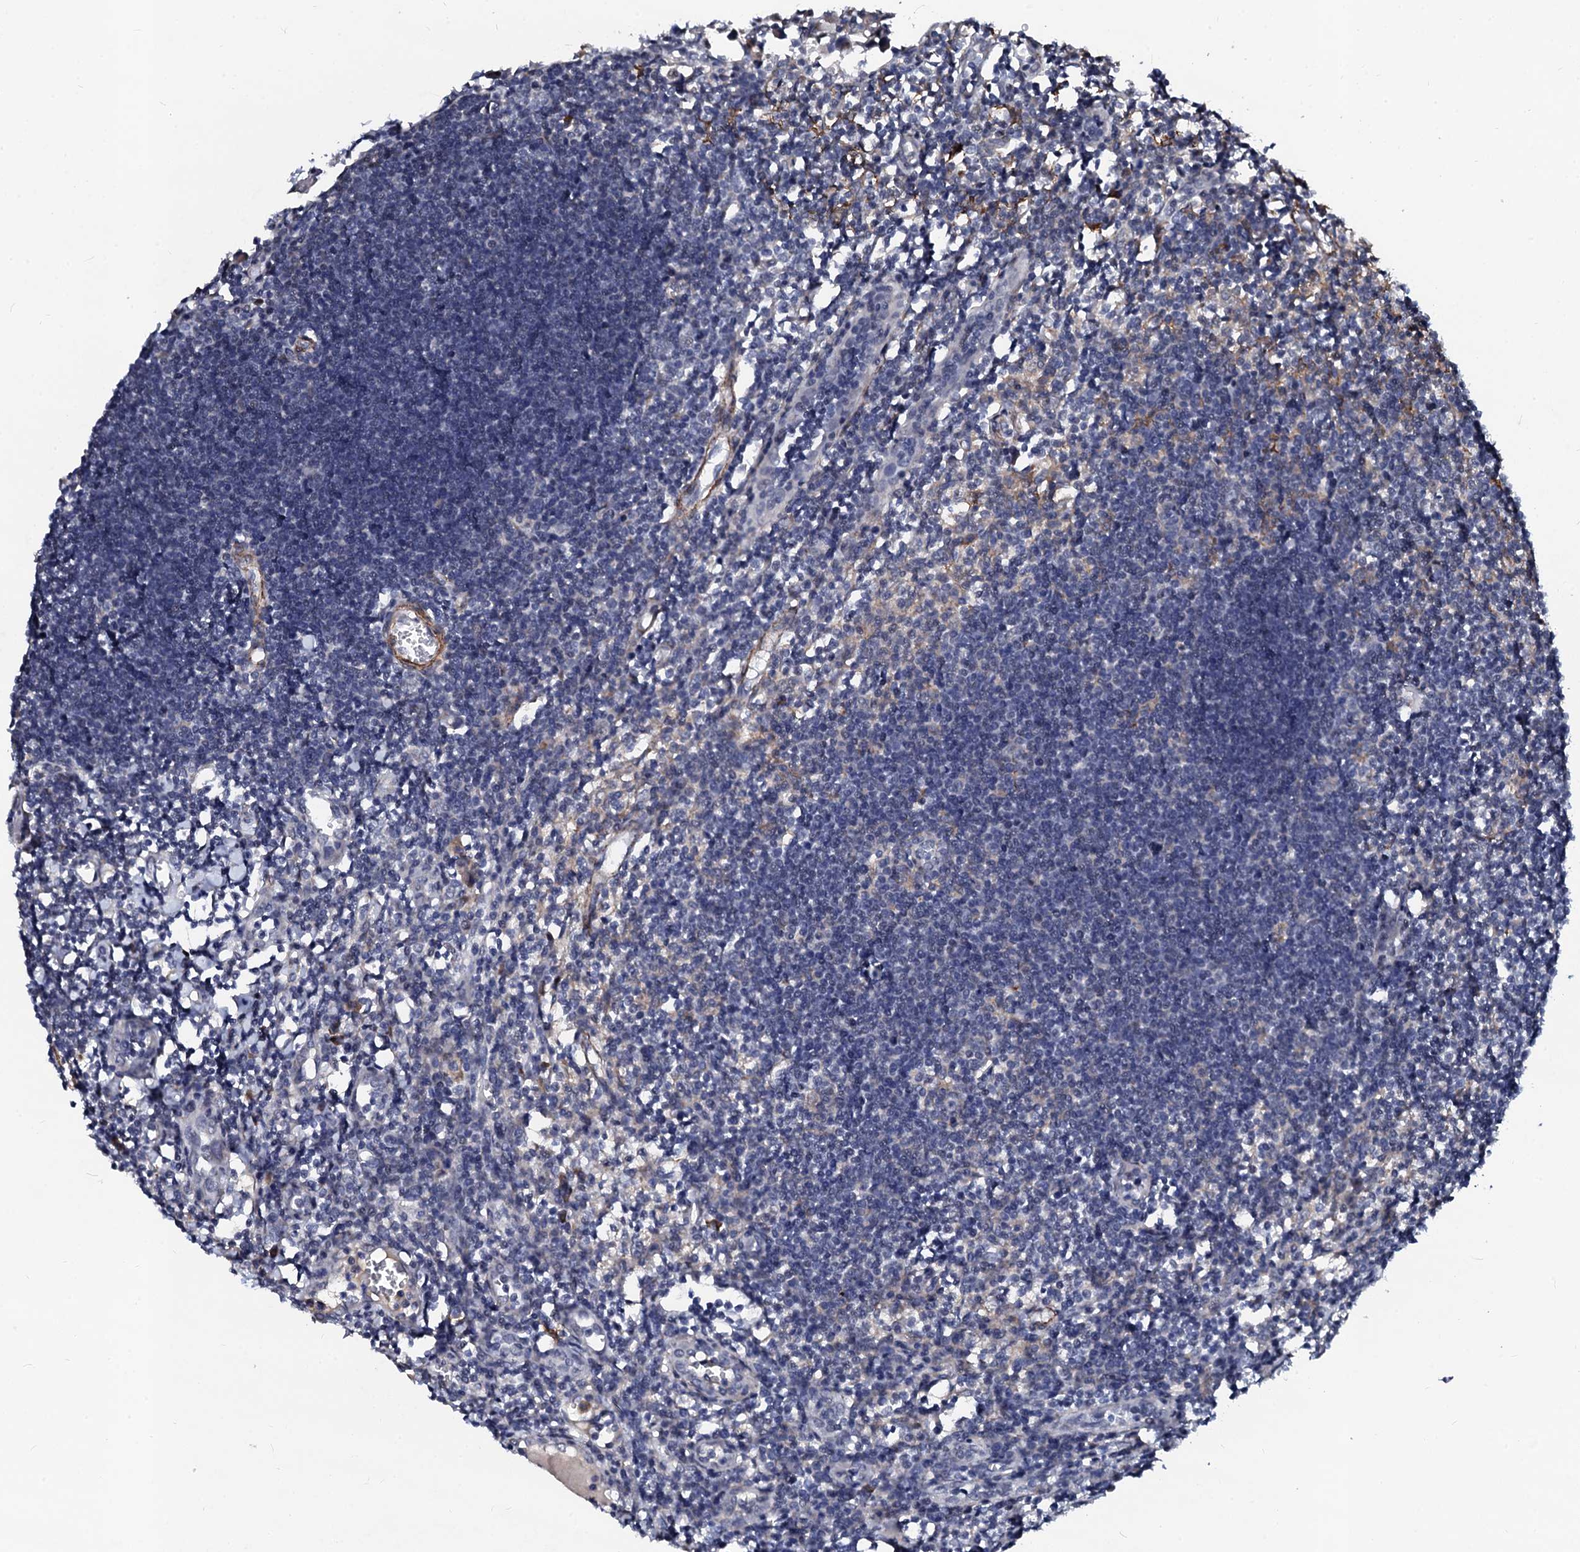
{"staining": {"intensity": "weak", "quantity": "<25%", "location": "nuclear"}, "tissue": "lymph node", "cell_type": "Germinal center cells", "image_type": "normal", "snomed": [{"axis": "morphology", "description": "Normal tissue, NOS"}, {"axis": "morphology", "description": "Malignant melanoma, Metastatic site"}, {"axis": "topography", "description": "Lymph node"}], "caption": "Human lymph node stained for a protein using immunohistochemistry (IHC) reveals no positivity in germinal center cells.", "gene": "GPR176", "patient": {"sex": "male", "age": 41}}